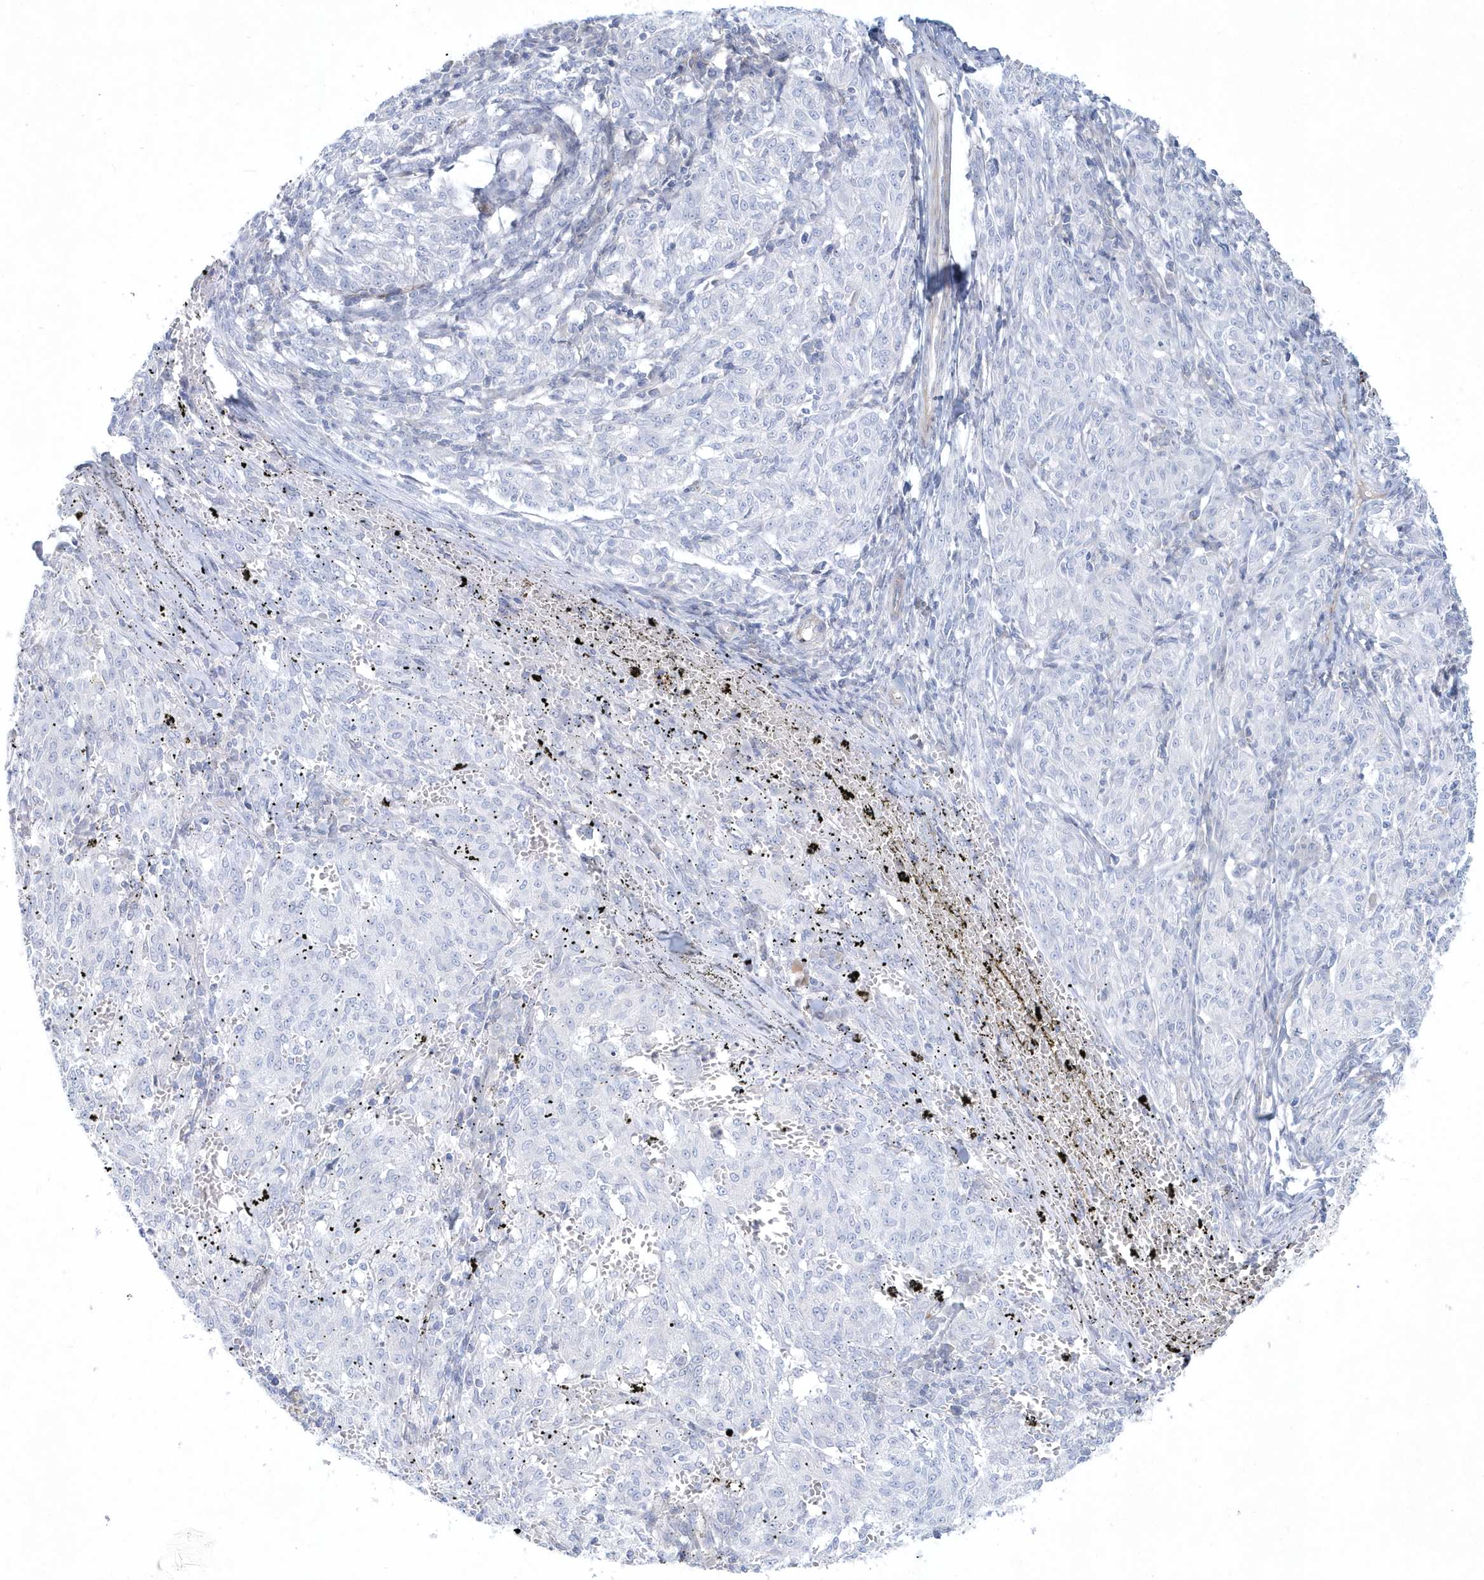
{"staining": {"intensity": "negative", "quantity": "none", "location": "none"}, "tissue": "melanoma", "cell_type": "Tumor cells", "image_type": "cancer", "snomed": [{"axis": "morphology", "description": "Malignant melanoma, NOS"}, {"axis": "topography", "description": "Skin"}], "caption": "The micrograph reveals no staining of tumor cells in melanoma. The staining is performed using DAB brown chromogen with nuclei counter-stained in using hematoxylin.", "gene": "DNAH1", "patient": {"sex": "female", "age": 72}}